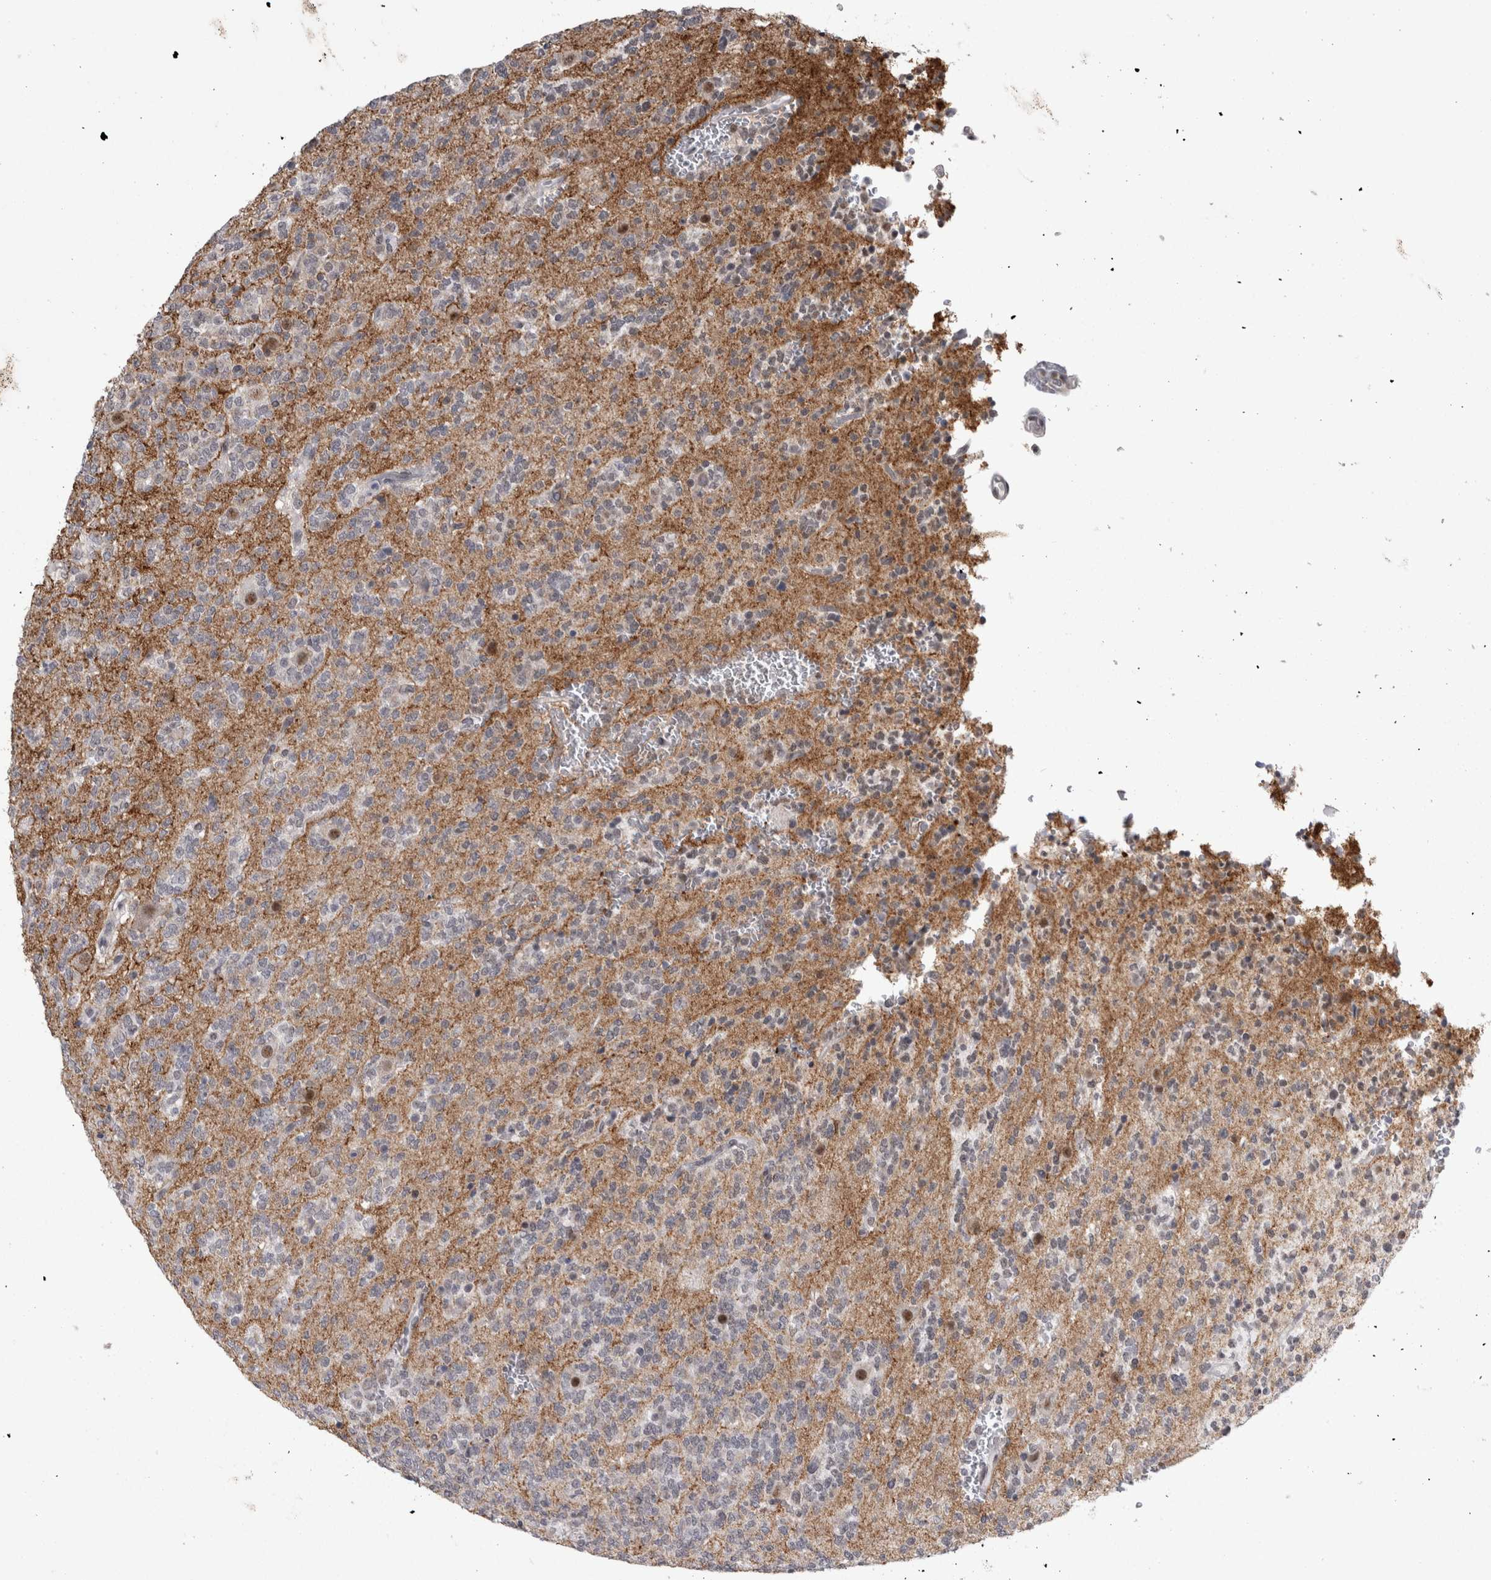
{"staining": {"intensity": "negative", "quantity": "none", "location": "none"}, "tissue": "glioma", "cell_type": "Tumor cells", "image_type": "cancer", "snomed": [{"axis": "morphology", "description": "Glioma, malignant, Low grade"}, {"axis": "topography", "description": "Brain"}], "caption": "This is an IHC micrograph of human glioma. There is no positivity in tumor cells.", "gene": "PEBP4", "patient": {"sex": "male", "age": 38}}